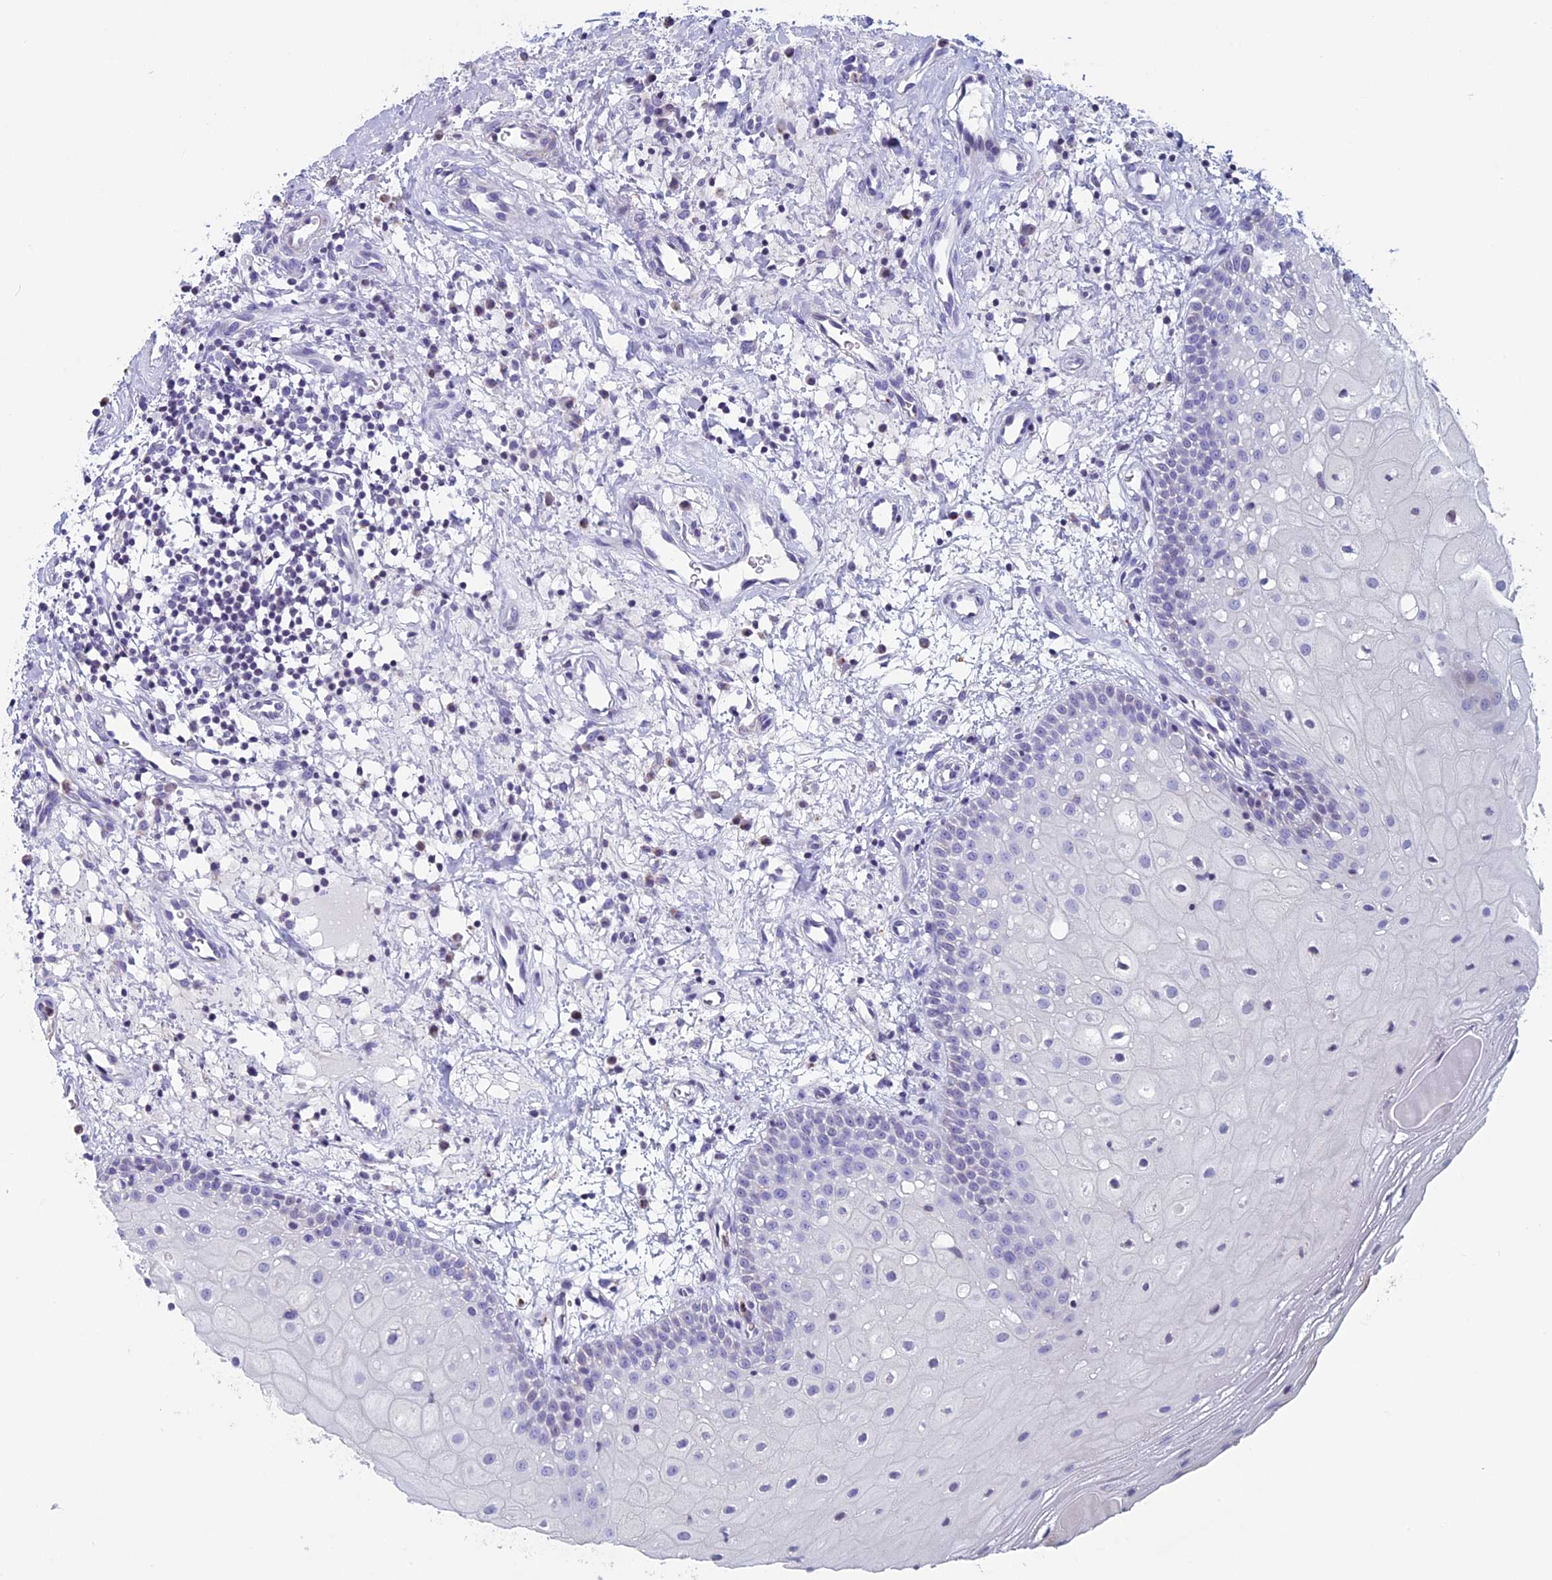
{"staining": {"intensity": "negative", "quantity": "none", "location": "none"}, "tissue": "oral mucosa", "cell_type": "Squamous epithelial cells", "image_type": "normal", "snomed": [{"axis": "morphology", "description": "Normal tissue, NOS"}, {"axis": "topography", "description": "Oral tissue"}], "caption": "Immunohistochemistry (IHC) photomicrograph of benign oral mucosa: oral mucosa stained with DAB reveals no significant protein positivity in squamous epithelial cells. (DAB (3,3'-diaminobenzidine) immunohistochemistry with hematoxylin counter stain).", "gene": "ZNF563", "patient": {"sex": "male", "age": 74}}